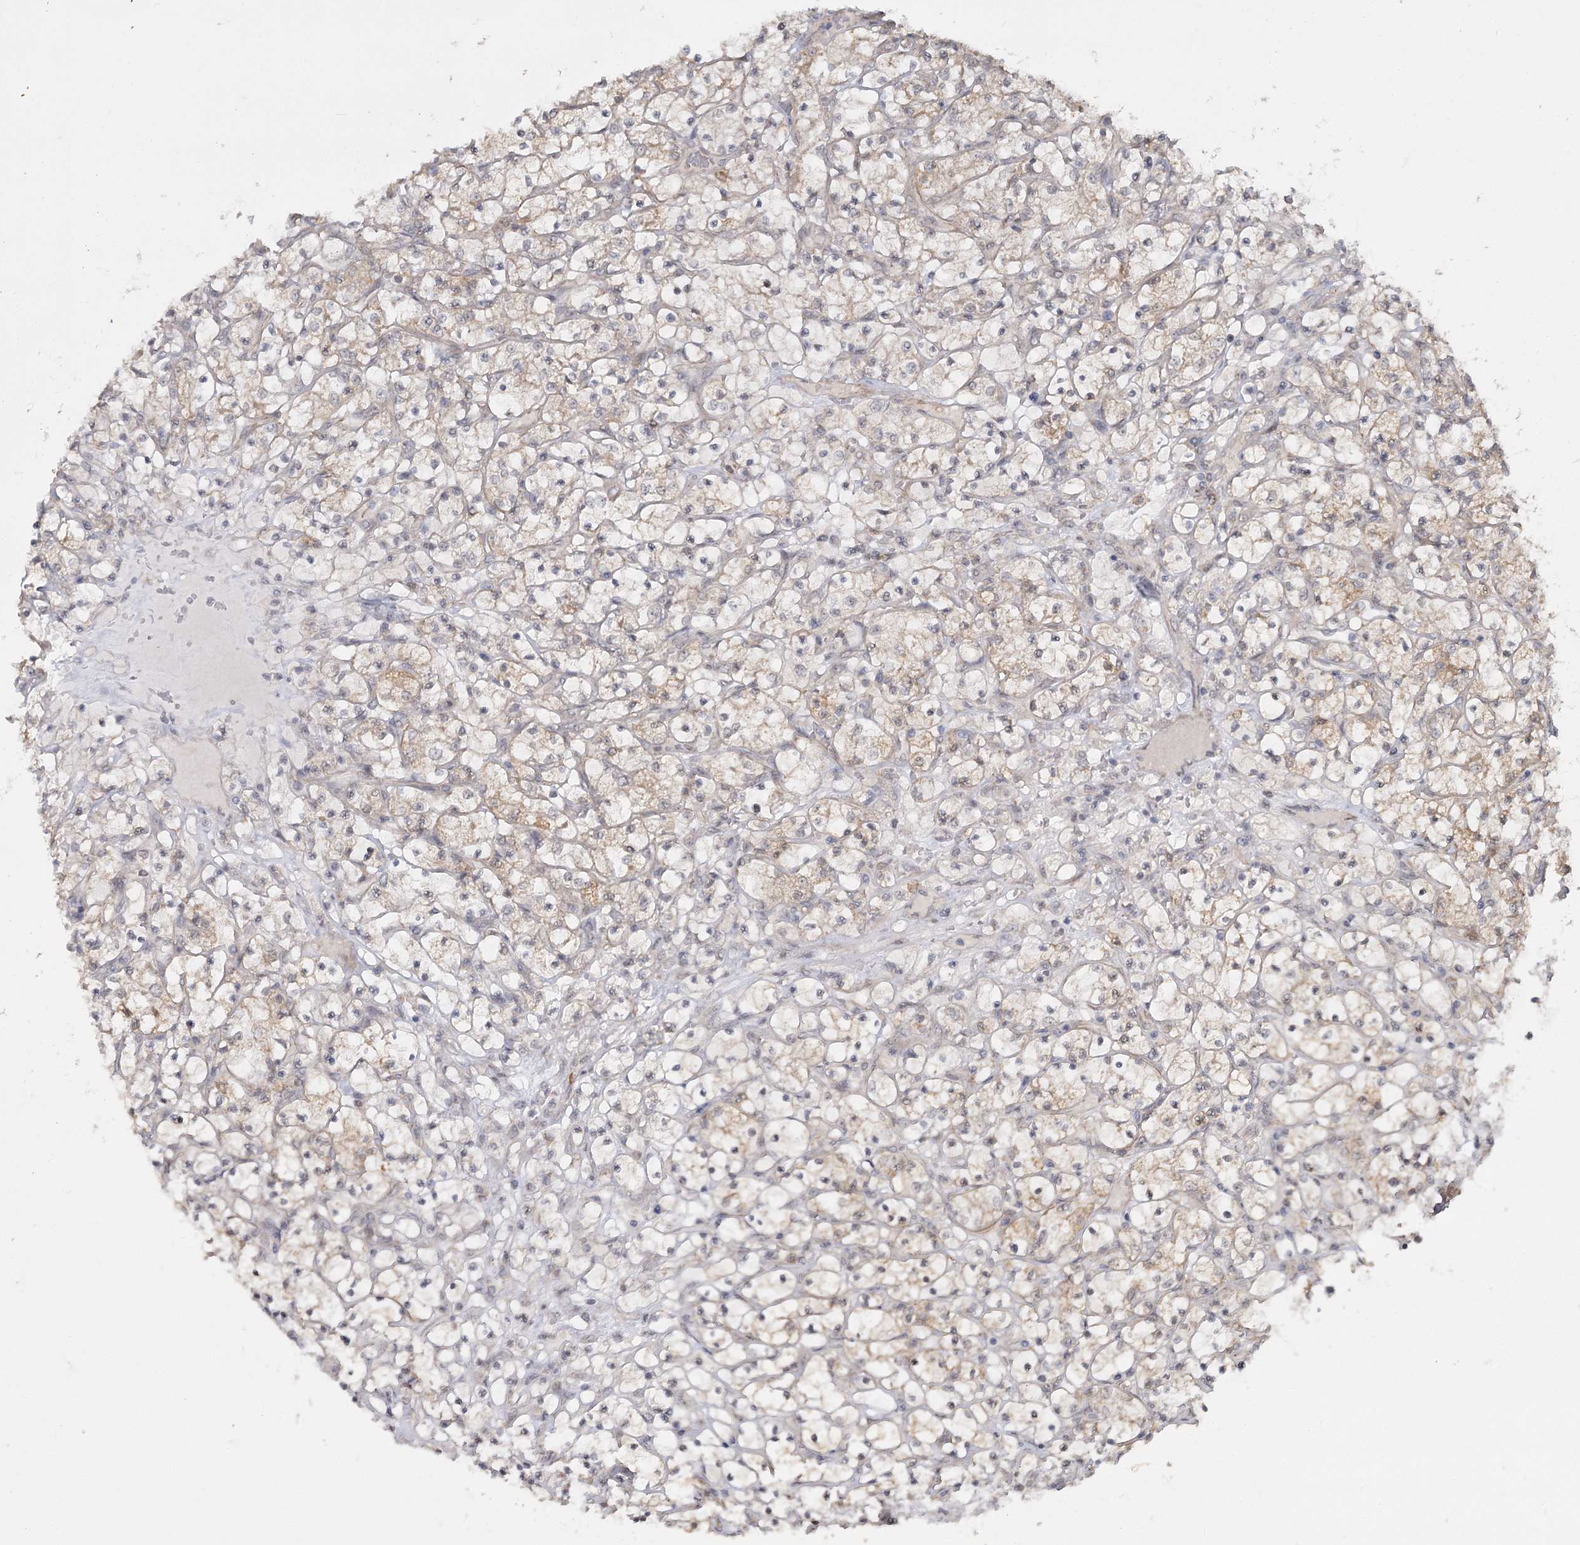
{"staining": {"intensity": "moderate", "quantity": "25%-75%", "location": "cytoplasmic/membranous"}, "tissue": "renal cancer", "cell_type": "Tumor cells", "image_type": "cancer", "snomed": [{"axis": "morphology", "description": "Adenocarcinoma, NOS"}, {"axis": "topography", "description": "Kidney"}], "caption": "Moderate cytoplasmic/membranous expression for a protein is seen in about 25%-75% of tumor cells of renal adenocarcinoma using IHC.", "gene": "TBC1D9B", "patient": {"sex": "female", "age": 69}}